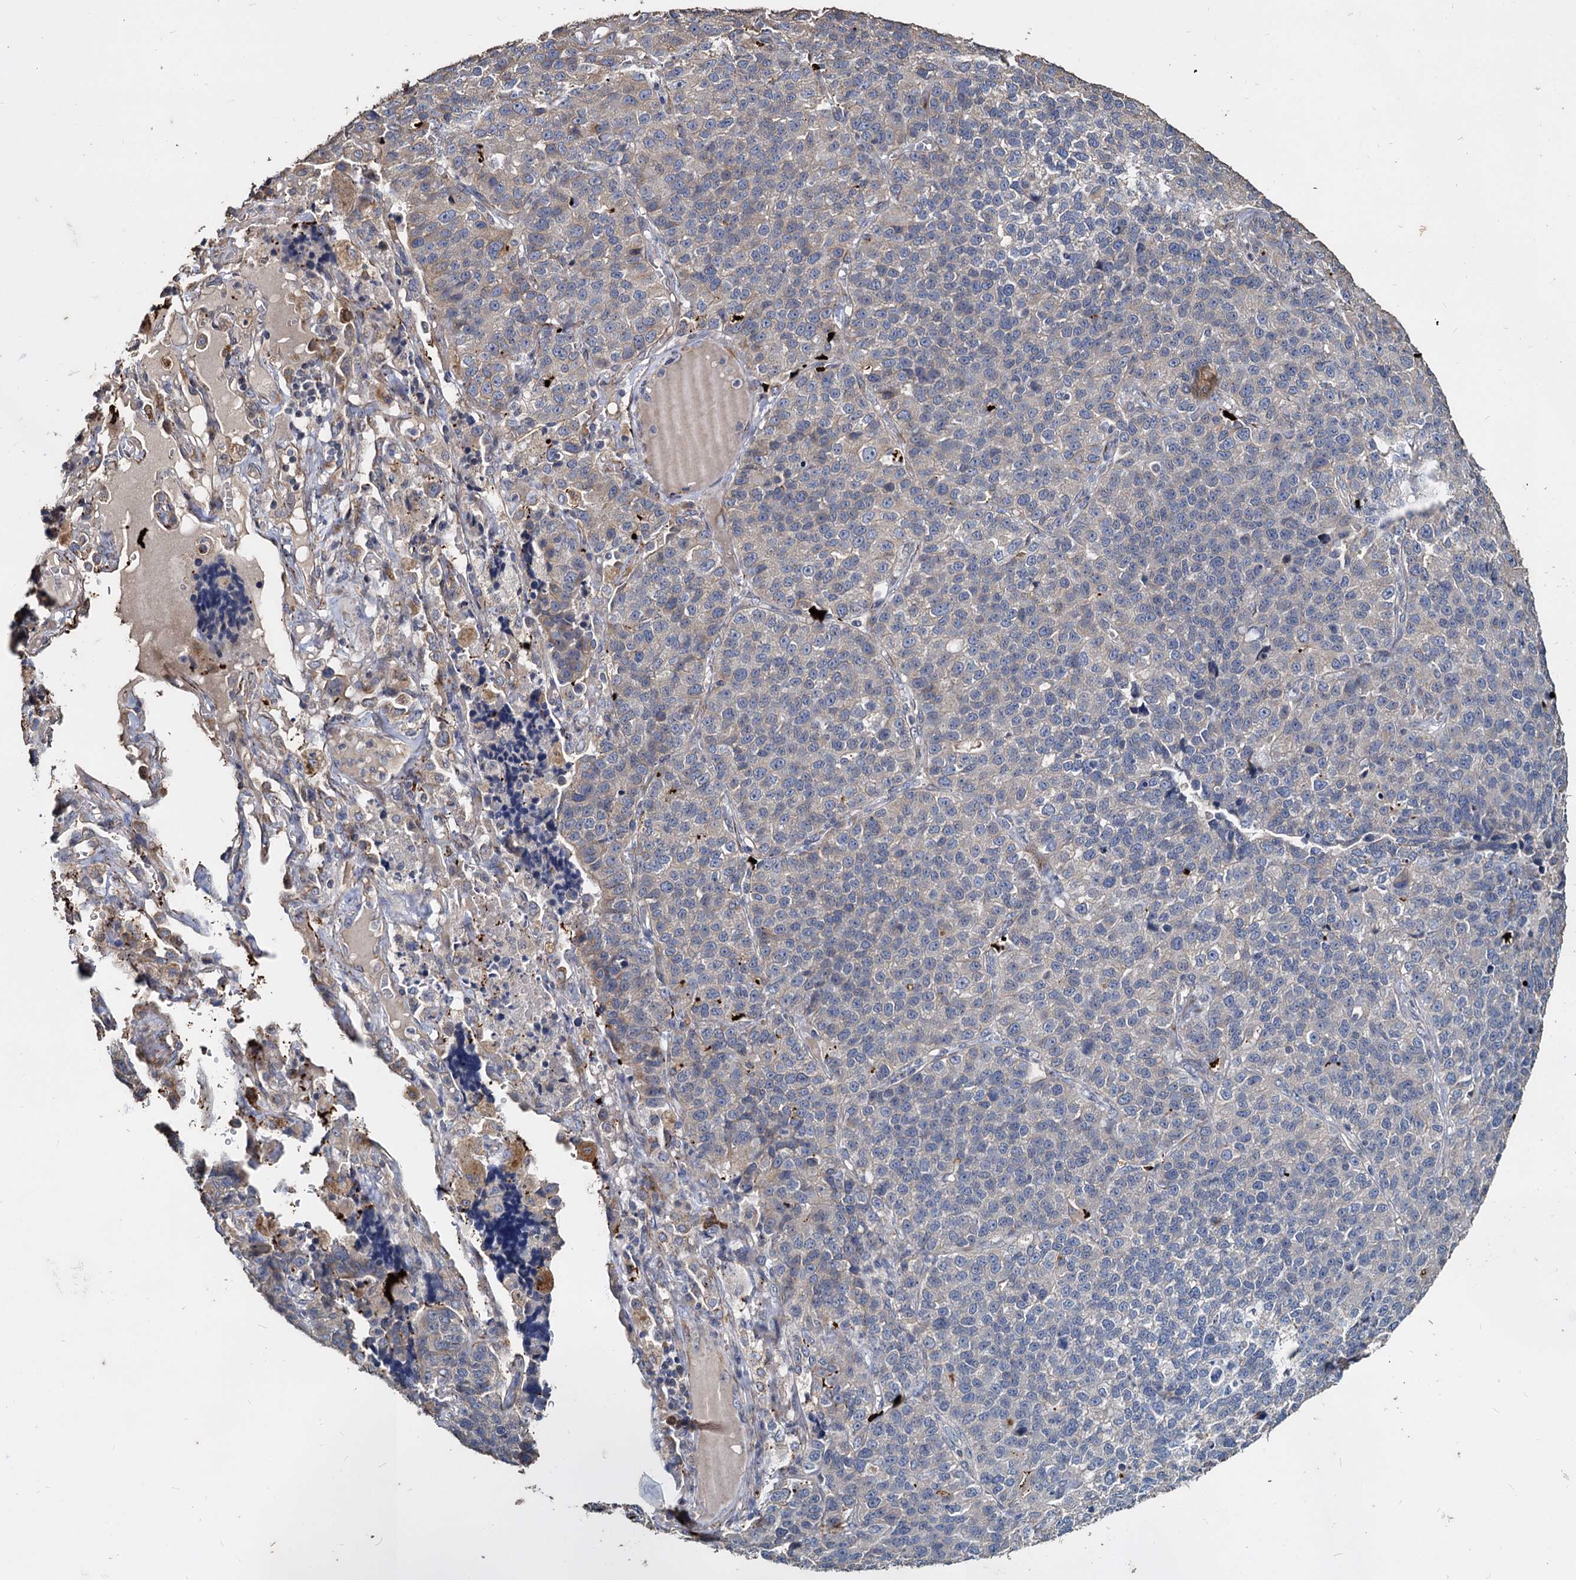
{"staining": {"intensity": "negative", "quantity": "none", "location": "none"}, "tissue": "lung cancer", "cell_type": "Tumor cells", "image_type": "cancer", "snomed": [{"axis": "morphology", "description": "Adenocarcinoma, NOS"}, {"axis": "topography", "description": "Lung"}], "caption": "Tumor cells show no significant expression in lung cancer.", "gene": "DEPDC4", "patient": {"sex": "male", "age": 49}}